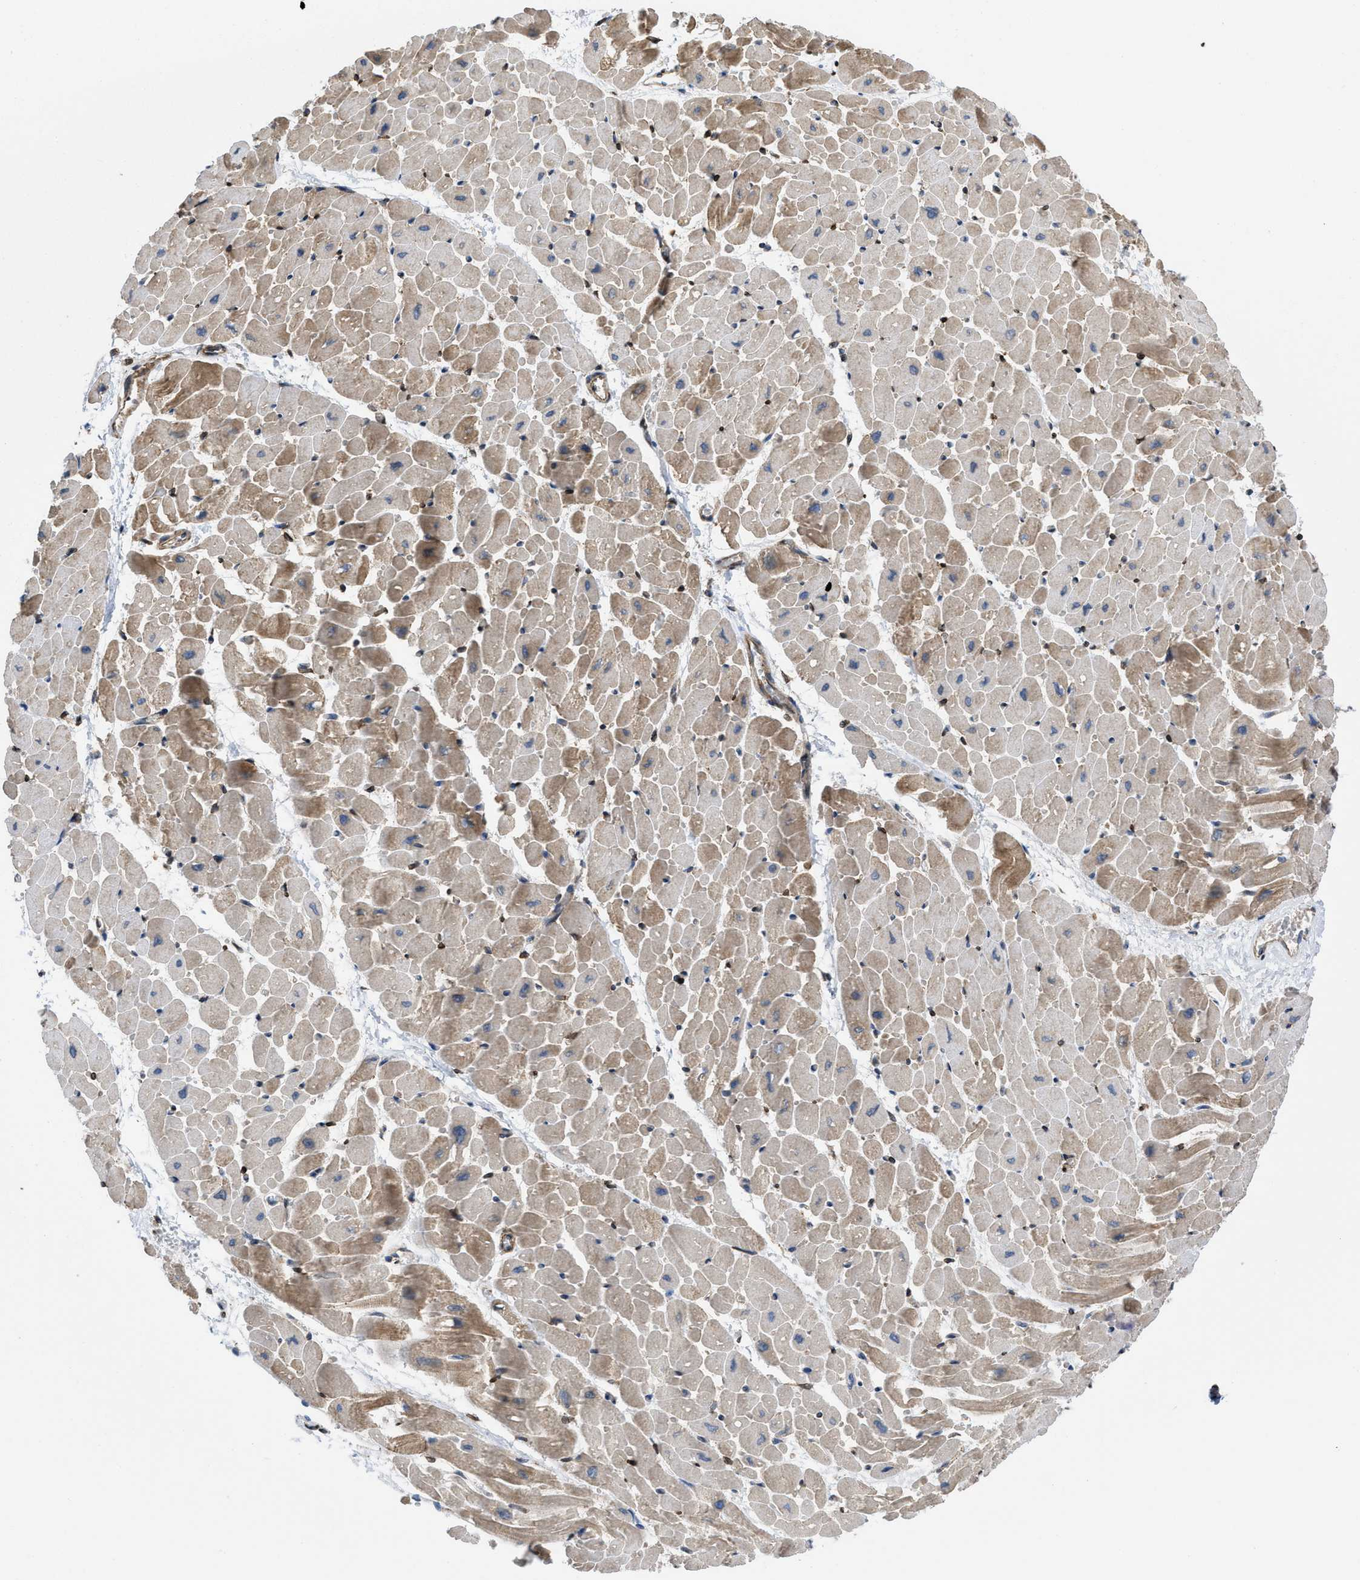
{"staining": {"intensity": "moderate", "quantity": "25%-75%", "location": "cytoplasmic/membranous"}, "tissue": "heart muscle", "cell_type": "Cardiomyocytes", "image_type": "normal", "snomed": [{"axis": "morphology", "description": "Normal tissue, NOS"}, {"axis": "topography", "description": "Heart"}], "caption": "Unremarkable heart muscle exhibits moderate cytoplasmic/membranous staining in about 25%-75% of cardiomyocytes, visualized by immunohistochemistry.", "gene": "ERLIN2", "patient": {"sex": "male", "age": 45}}